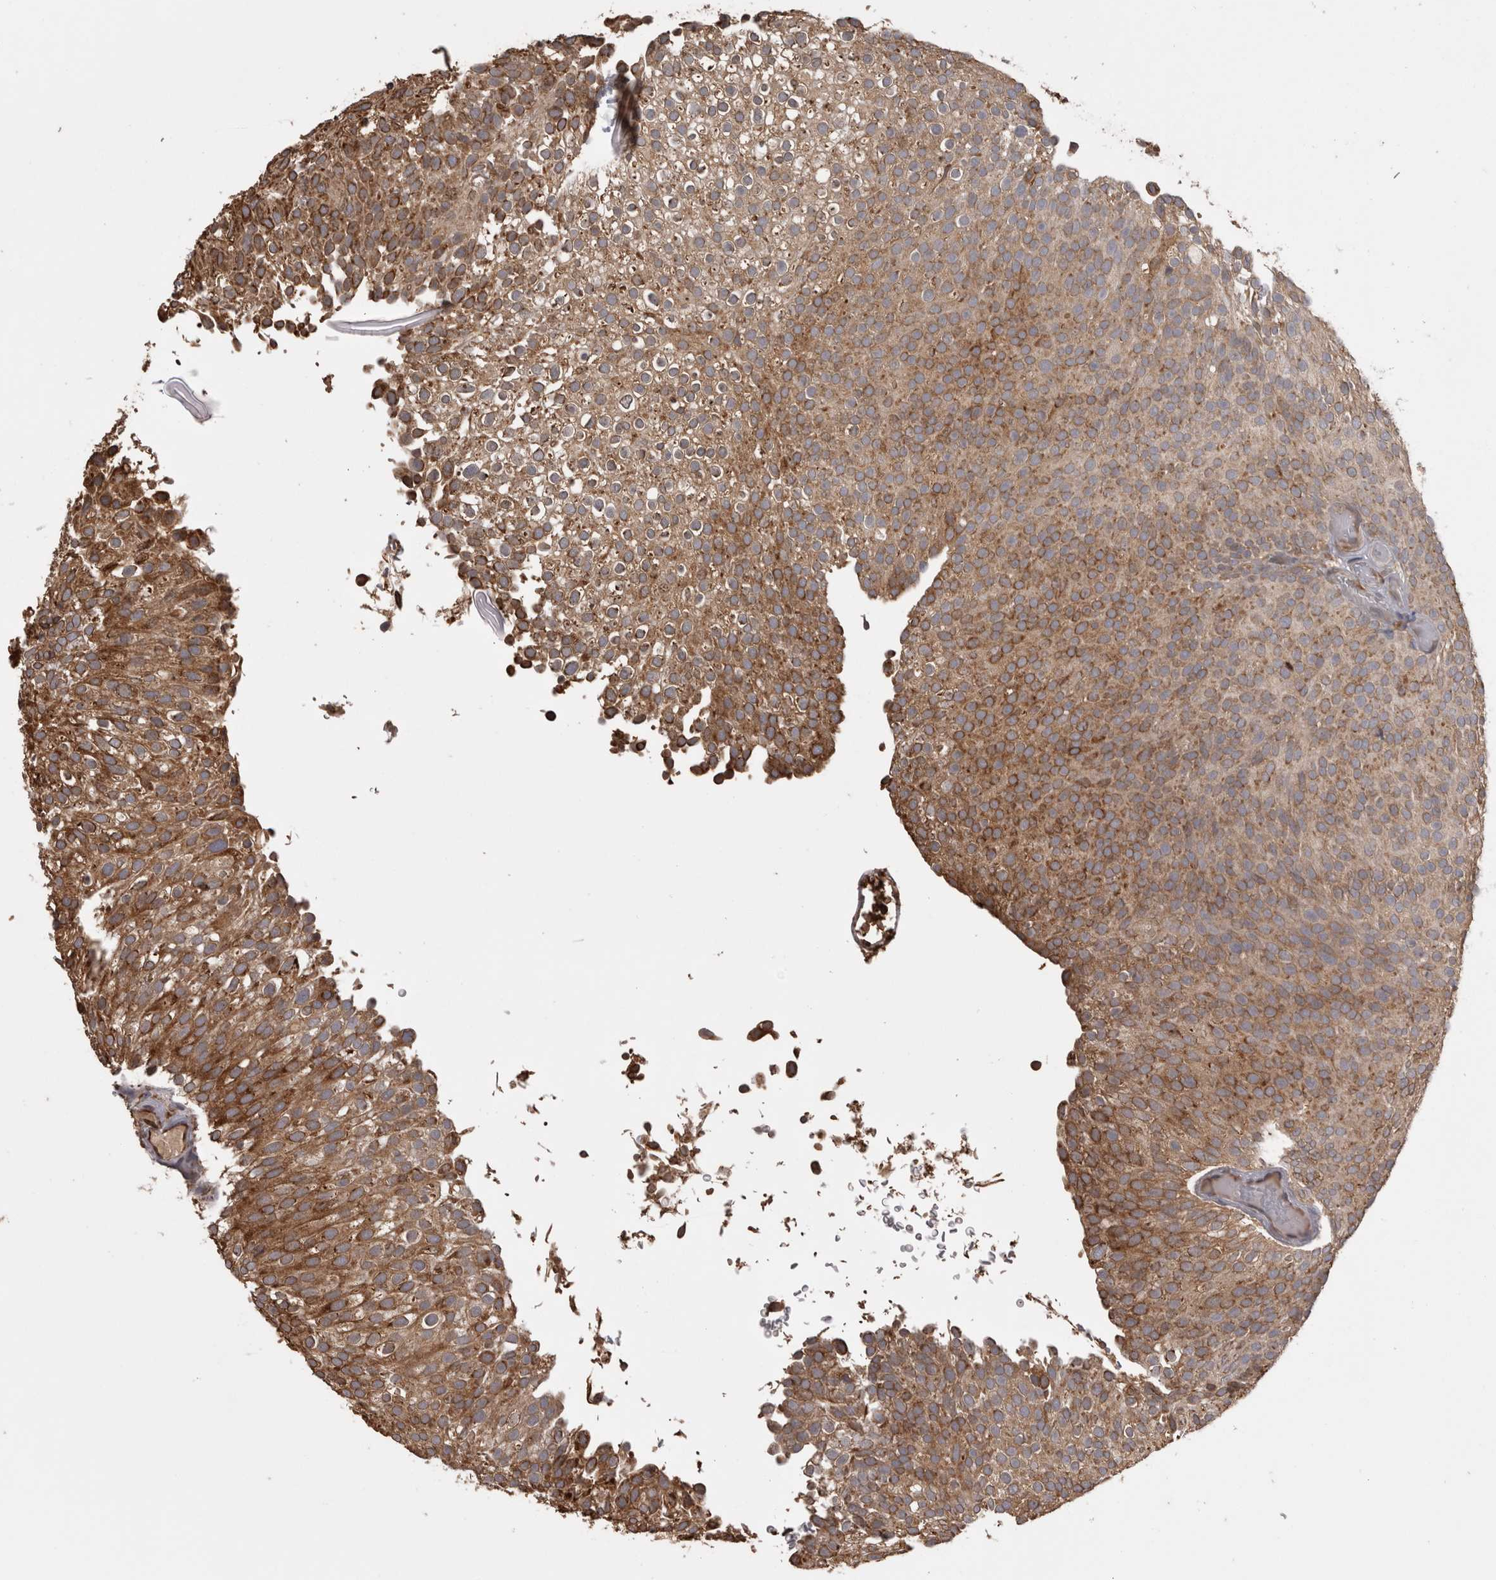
{"staining": {"intensity": "moderate", "quantity": ">75%", "location": "cytoplasmic/membranous"}, "tissue": "urothelial cancer", "cell_type": "Tumor cells", "image_type": "cancer", "snomed": [{"axis": "morphology", "description": "Urothelial carcinoma, Low grade"}, {"axis": "topography", "description": "Urinary bladder"}], "caption": "Tumor cells display moderate cytoplasmic/membranous expression in about >75% of cells in urothelial cancer.", "gene": "PON2", "patient": {"sex": "male", "age": 78}}